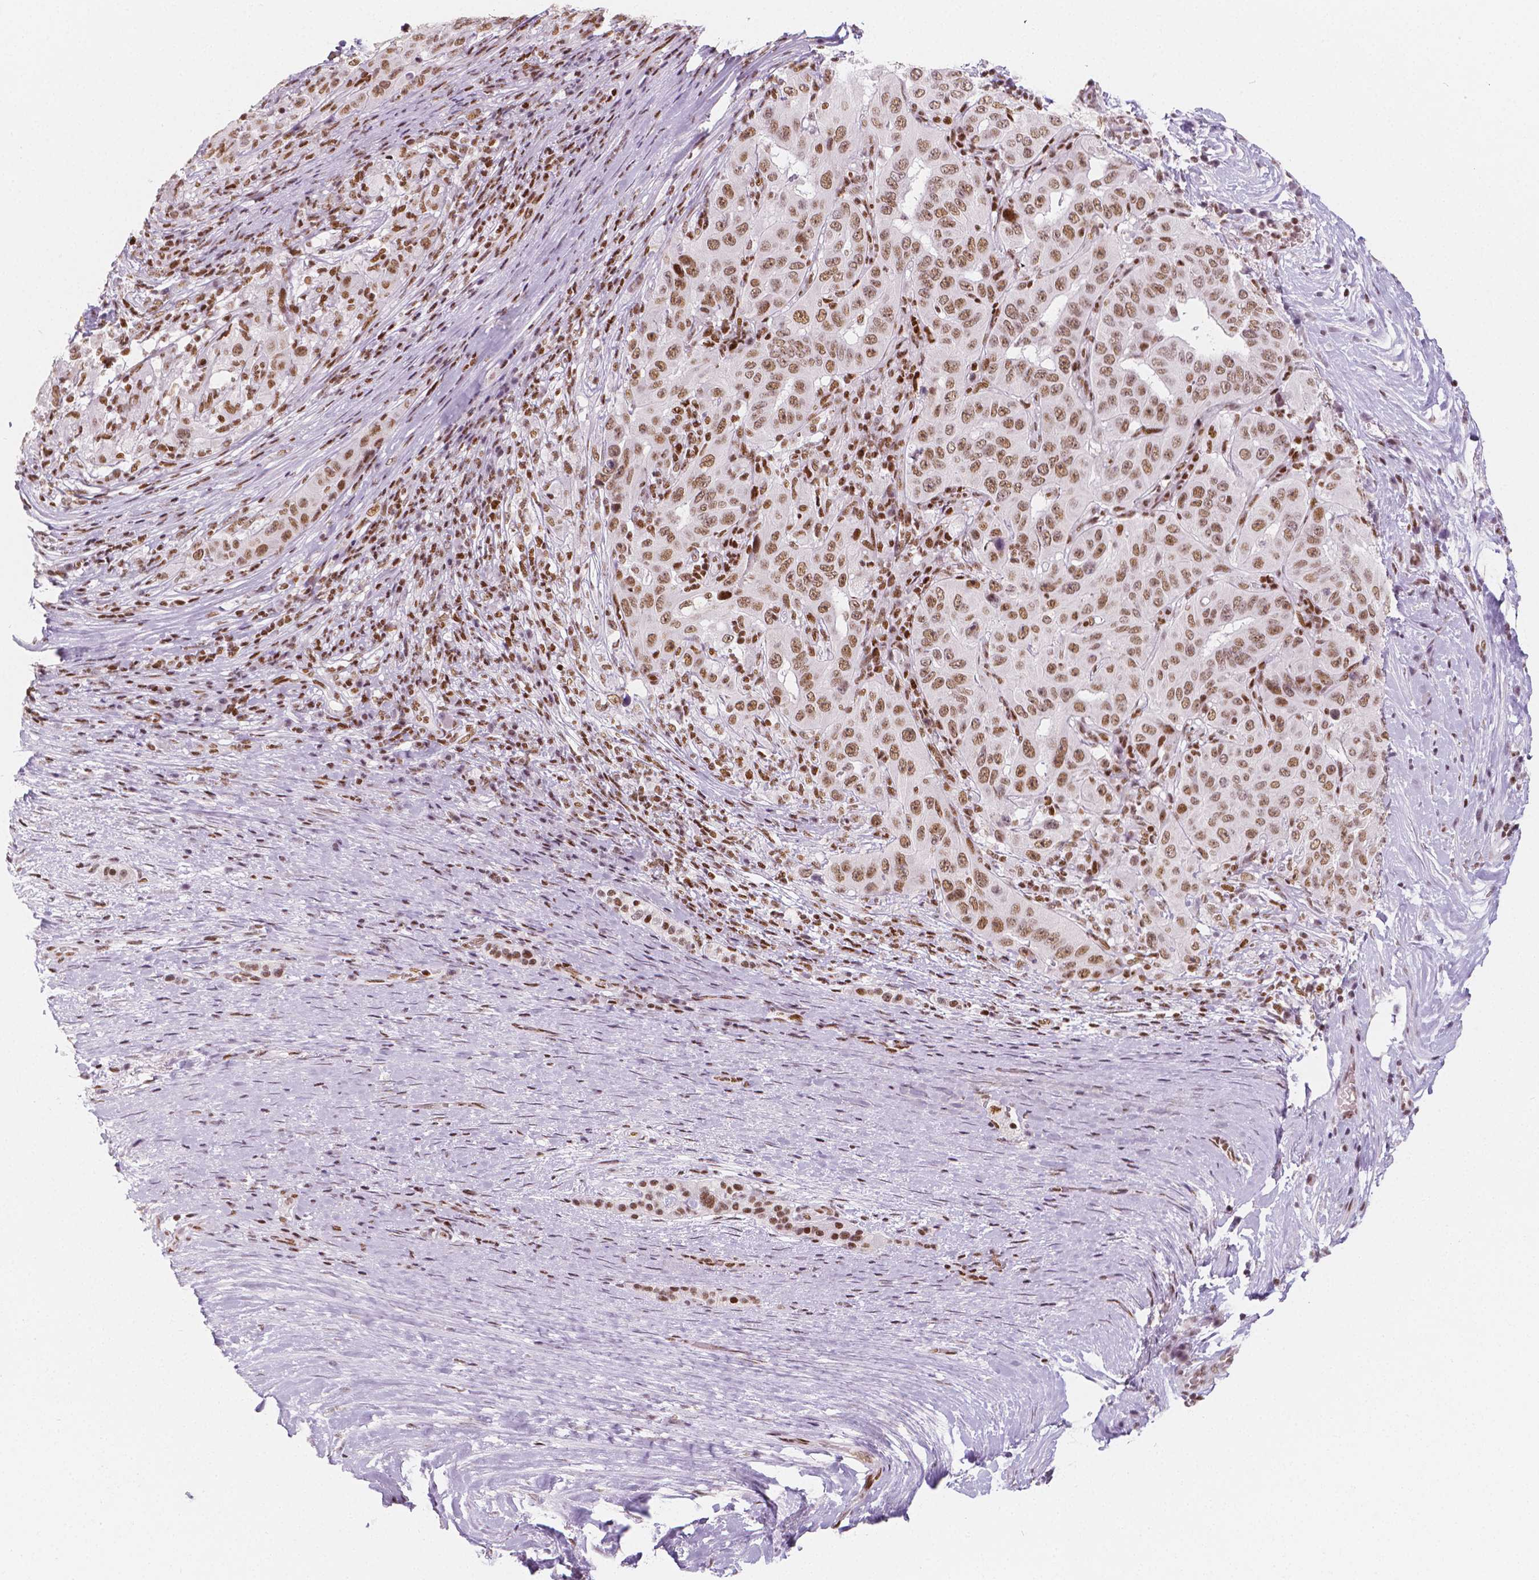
{"staining": {"intensity": "moderate", "quantity": ">75%", "location": "nuclear"}, "tissue": "pancreatic cancer", "cell_type": "Tumor cells", "image_type": "cancer", "snomed": [{"axis": "morphology", "description": "Adenocarcinoma, NOS"}, {"axis": "topography", "description": "Pancreas"}], "caption": "DAB (3,3'-diaminobenzidine) immunohistochemical staining of human adenocarcinoma (pancreatic) demonstrates moderate nuclear protein positivity in approximately >75% of tumor cells.", "gene": "HDAC1", "patient": {"sex": "male", "age": 63}}